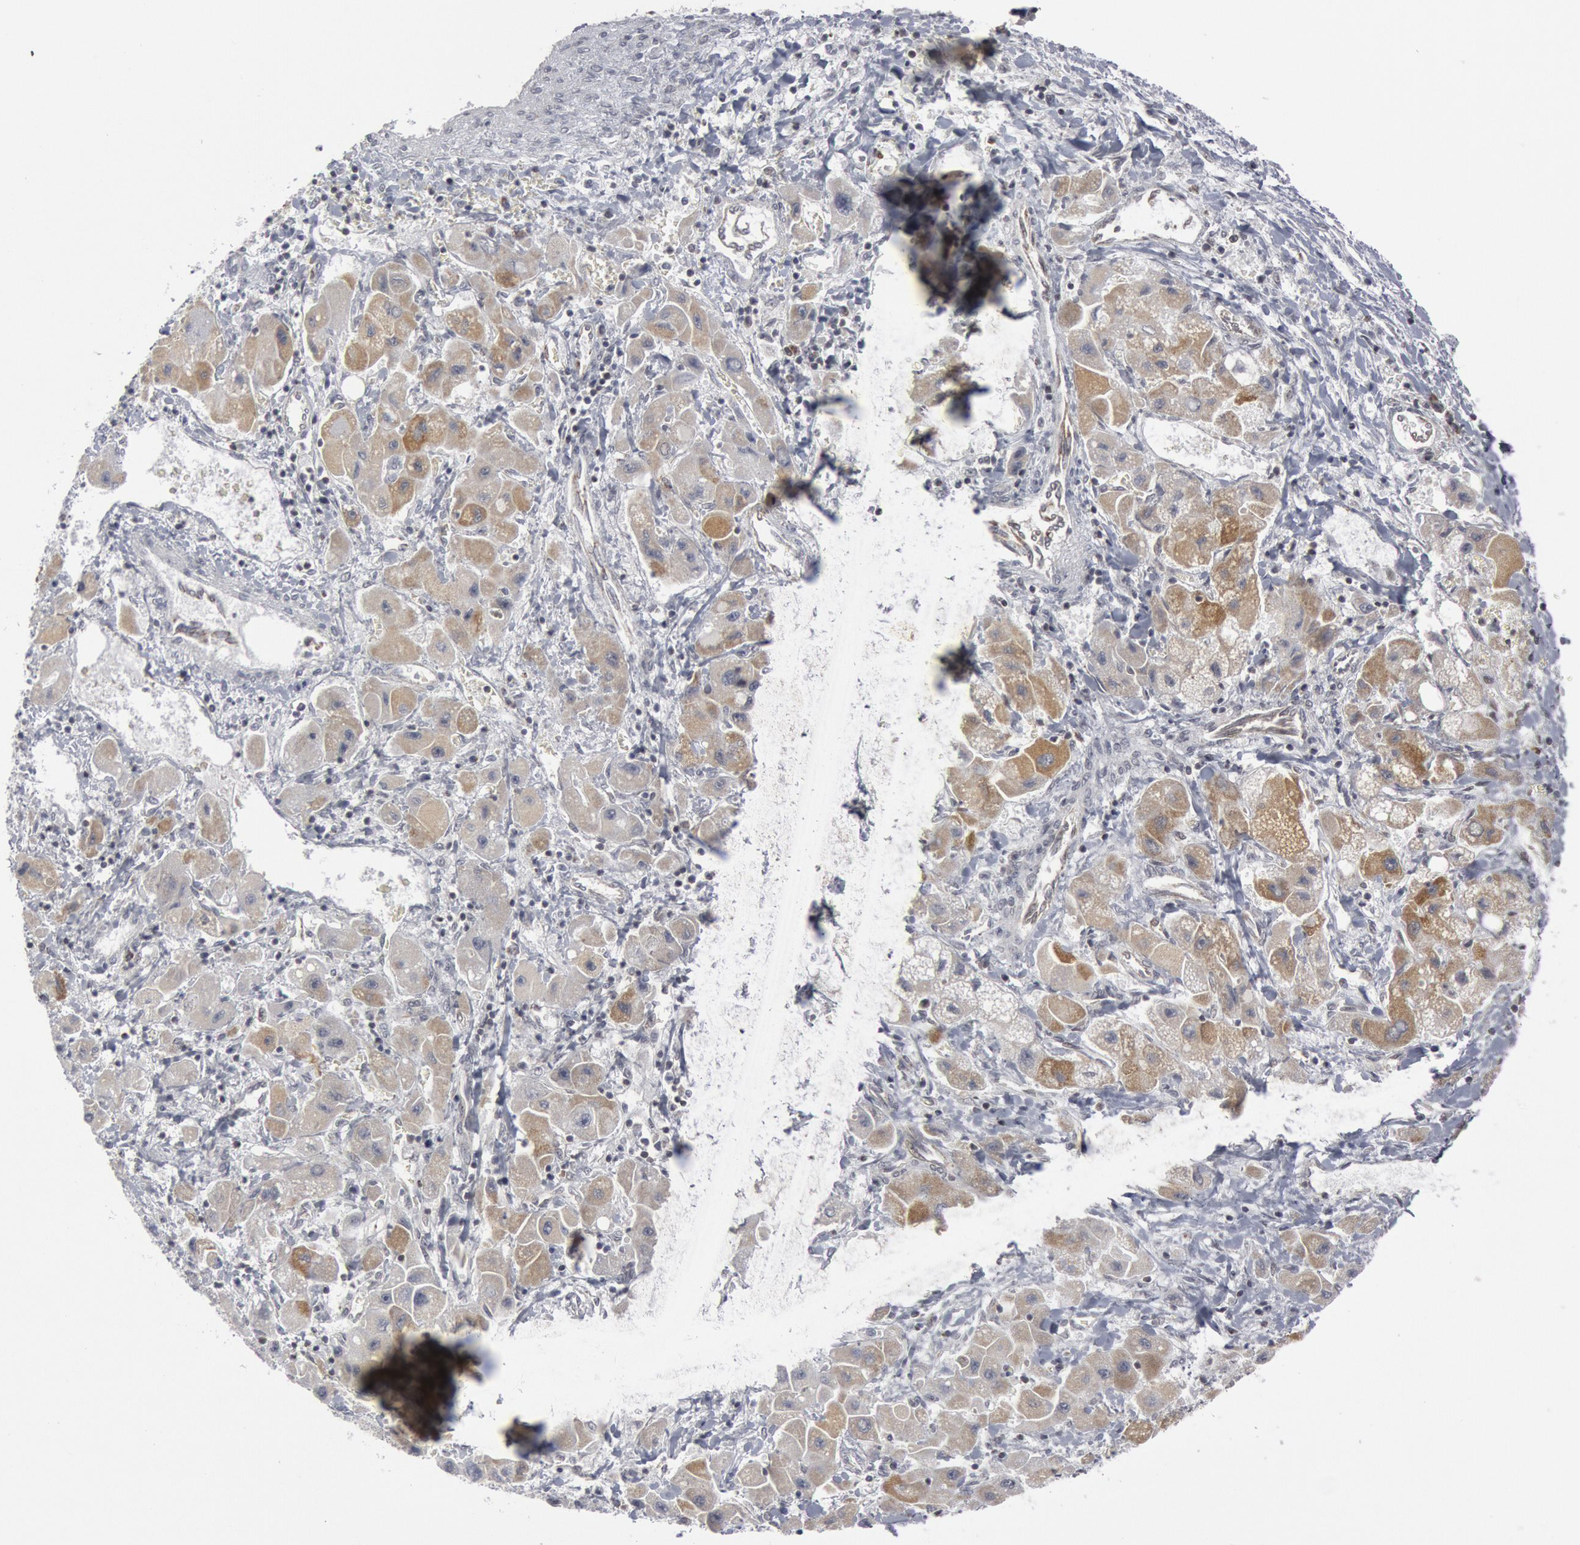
{"staining": {"intensity": "weak", "quantity": "<25%", "location": "cytoplasmic/membranous"}, "tissue": "liver cancer", "cell_type": "Tumor cells", "image_type": "cancer", "snomed": [{"axis": "morphology", "description": "Carcinoma, Hepatocellular, NOS"}, {"axis": "topography", "description": "Liver"}], "caption": "Micrograph shows no protein staining in tumor cells of liver cancer tissue.", "gene": "CASP9", "patient": {"sex": "male", "age": 24}}